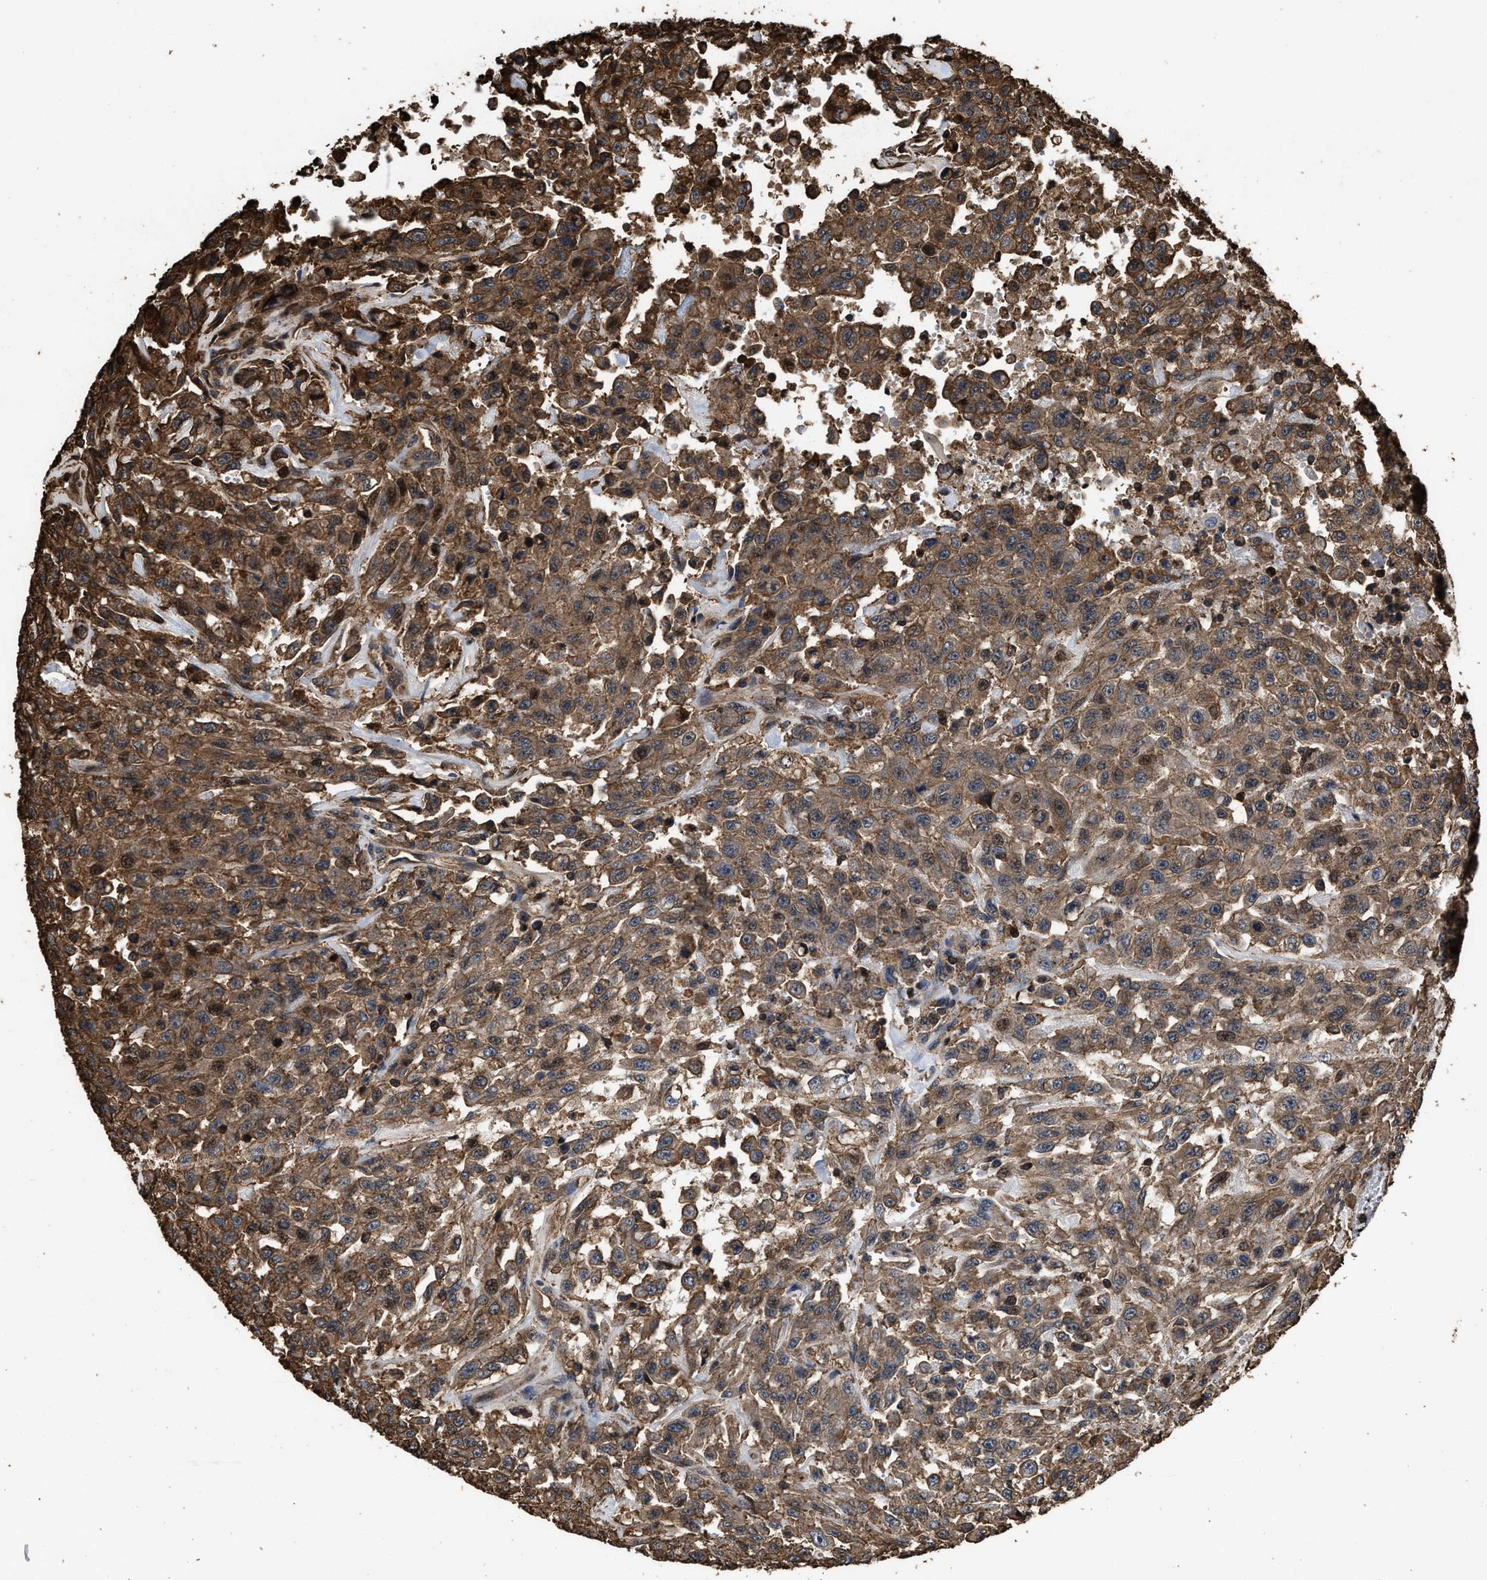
{"staining": {"intensity": "moderate", "quantity": ">75%", "location": "cytoplasmic/membranous,nuclear"}, "tissue": "urothelial cancer", "cell_type": "Tumor cells", "image_type": "cancer", "snomed": [{"axis": "morphology", "description": "Urothelial carcinoma, High grade"}, {"axis": "topography", "description": "Urinary bladder"}], "caption": "Moderate cytoplasmic/membranous and nuclear staining for a protein is identified in approximately >75% of tumor cells of urothelial cancer using immunohistochemistry.", "gene": "KBTBD2", "patient": {"sex": "male", "age": 46}}